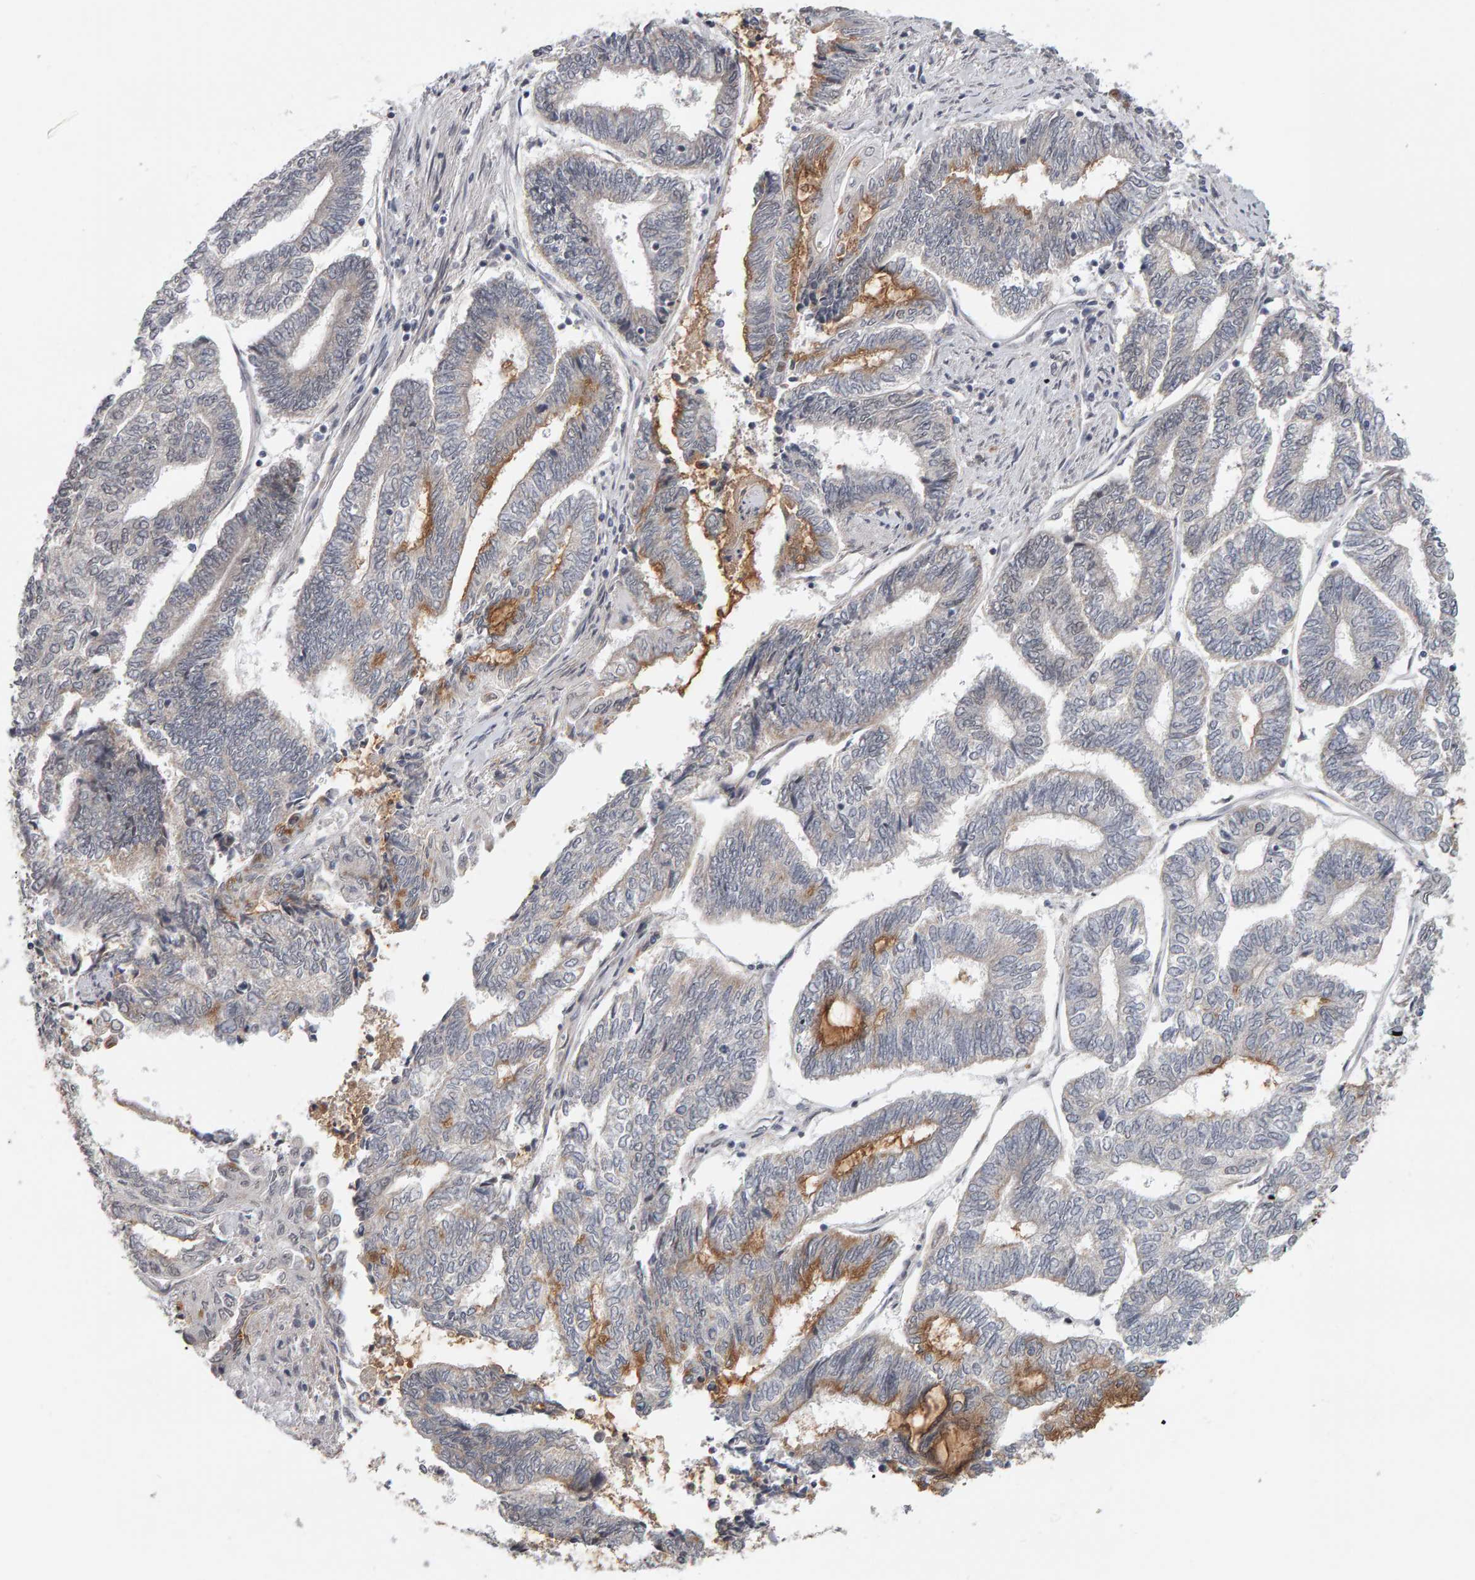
{"staining": {"intensity": "moderate", "quantity": "<25%", "location": "cytoplasmic/membranous"}, "tissue": "endometrial cancer", "cell_type": "Tumor cells", "image_type": "cancer", "snomed": [{"axis": "morphology", "description": "Adenocarcinoma, NOS"}, {"axis": "topography", "description": "Uterus"}, {"axis": "topography", "description": "Endometrium"}], "caption": "Endometrial adenocarcinoma stained with a protein marker demonstrates moderate staining in tumor cells.", "gene": "DAP3", "patient": {"sex": "female", "age": 70}}